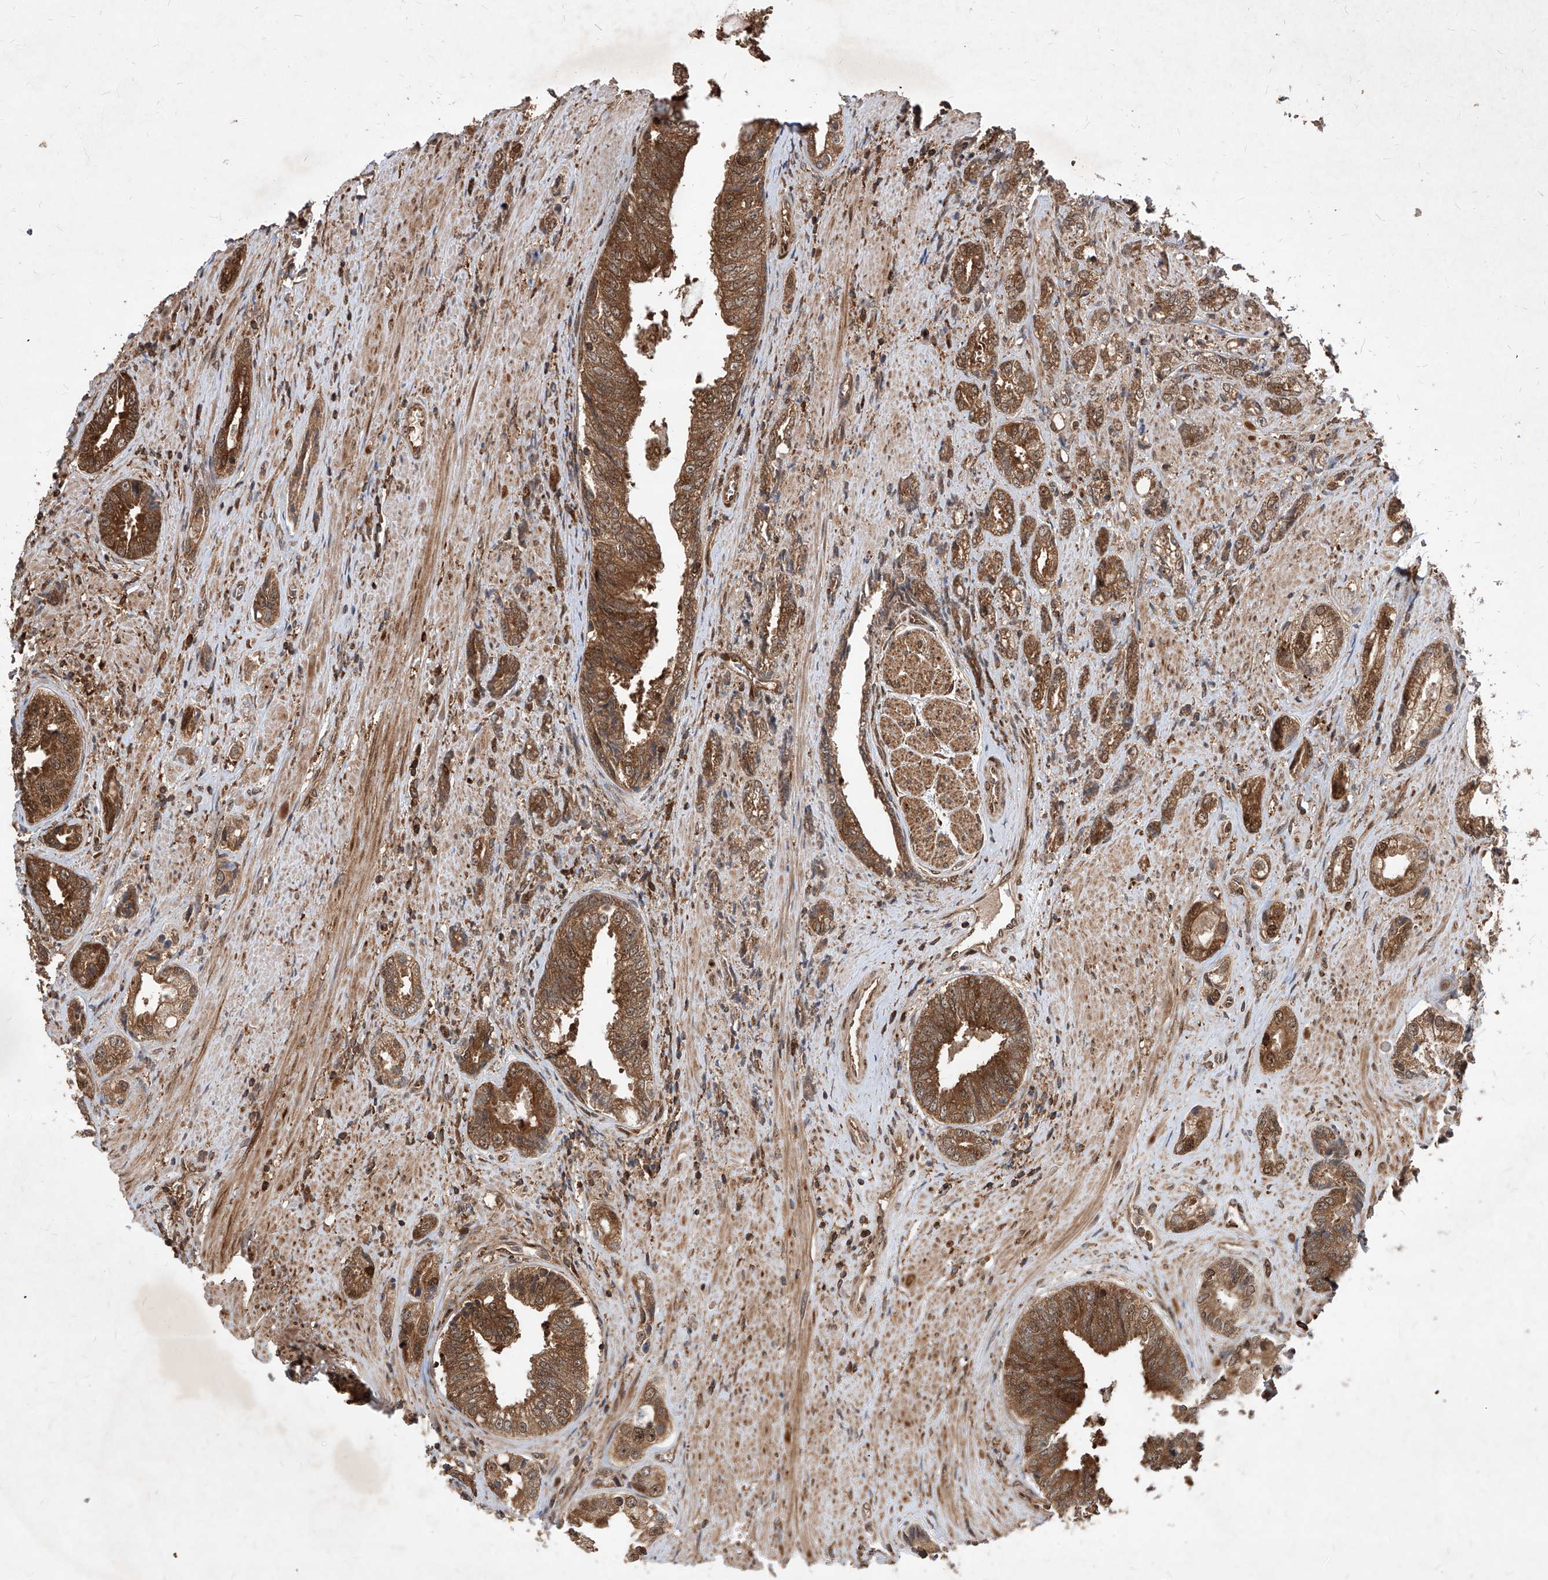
{"staining": {"intensity": "strong", "quantity": ">75%", "location": "cytoplasmic/membranous,nuclear"}, "tissue": "prostate cancer", "cell_type": "Tumor cells", "image_type": "cancer", "snomed": [{"axis": "morphology", "description": "Adenocarcinoma, High grade"}, {"axis": "topography", "description": "Prostate"}], "caption": "Adenocarcinoma (high-grade) (prostate) tissue exhibits strong cytoplasmic/membranous and nuclear staining in about >75% of tumor cells", "gene": "MAGED2", "patient": {"sex": "male", "age": 61}}